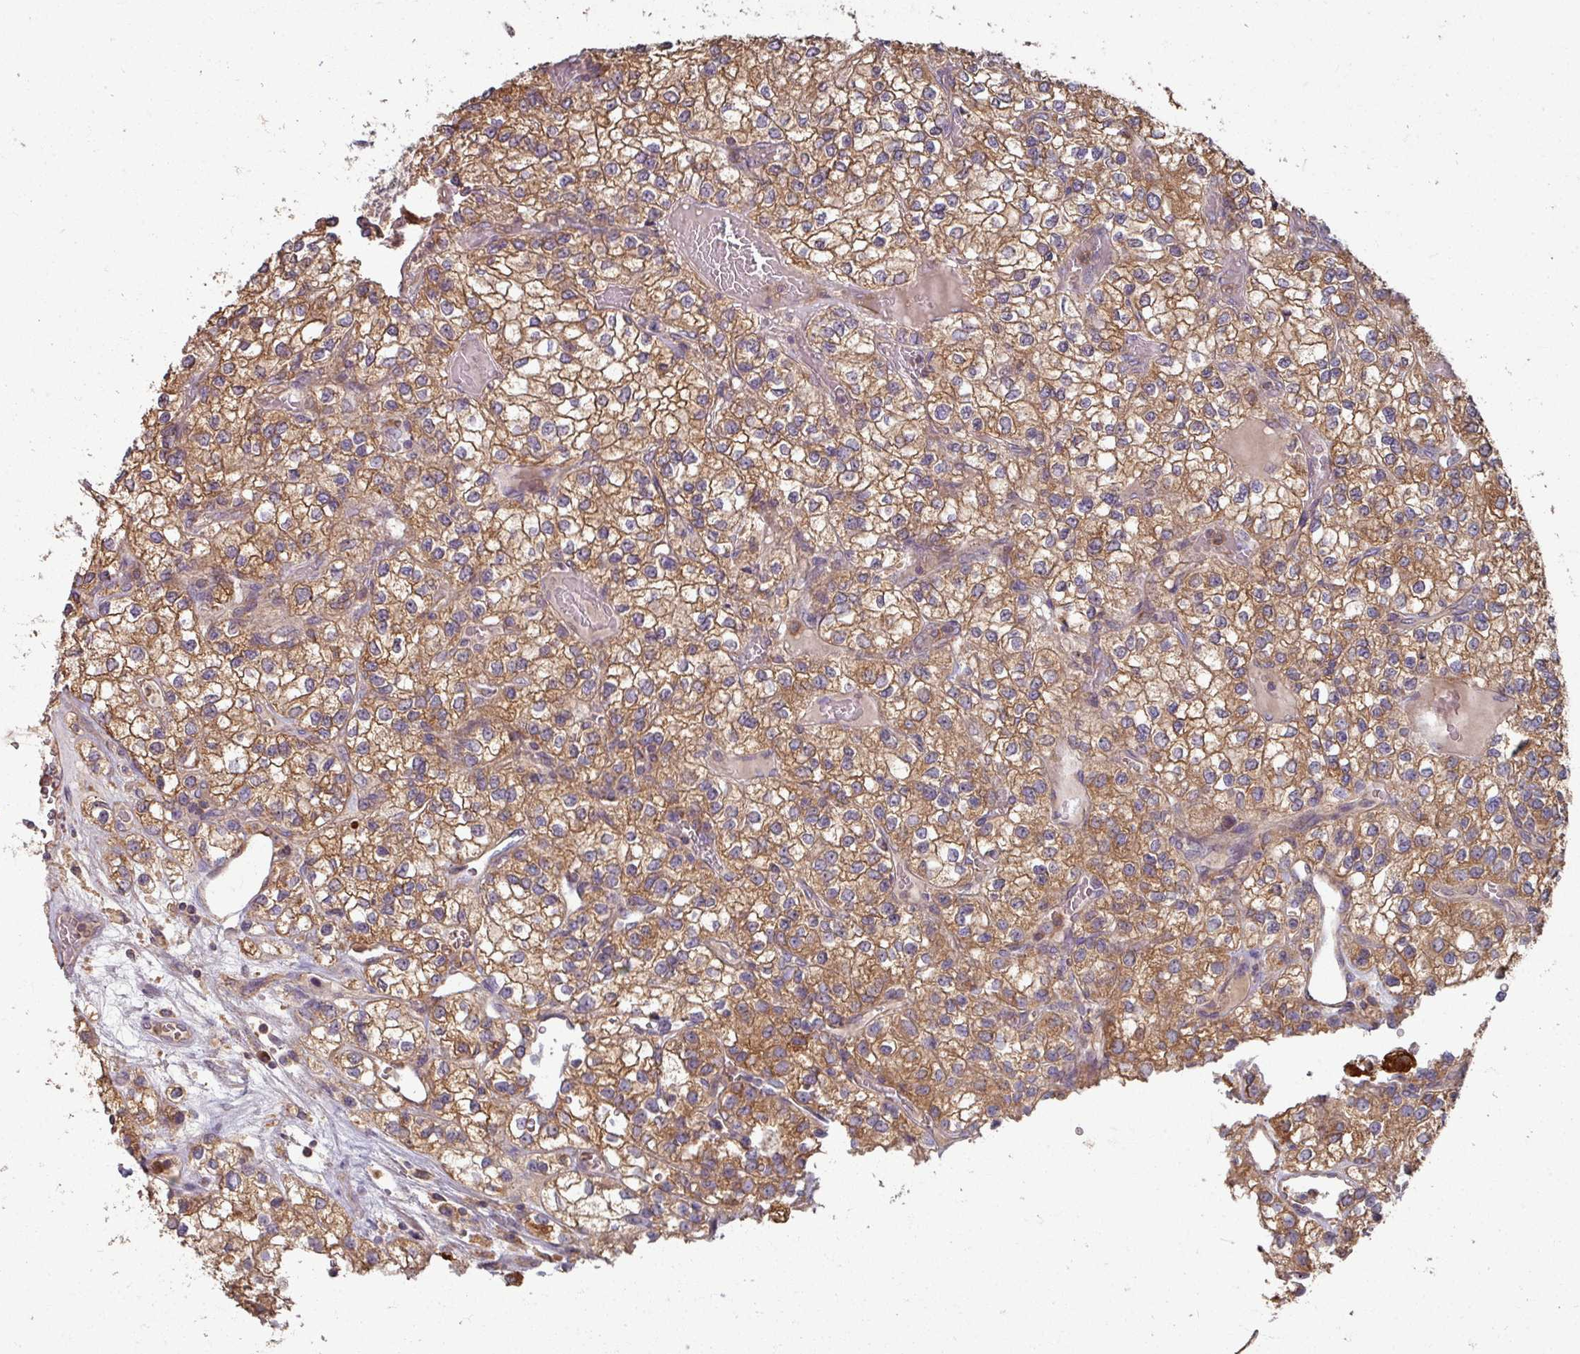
{"staining": {"intensity": "moderate", "quantity": ">75%", "location": "cytoplasmic/membranous"}, "tissue": "renal cancer", "cell_type": "Tumor cells", "image_type": "cancer", "snomed": [{"axis": "morphology", "description": "Adenocarcinoma, NOS"}, {"axis": "topography", "description": "Kidney"}], "caption": "Renal adenocarcinoma stained with a protein marker displays moderate staining in tumor cells.", "gene": "CCDC68", "patient": {"sex": "male", "age": 80}}